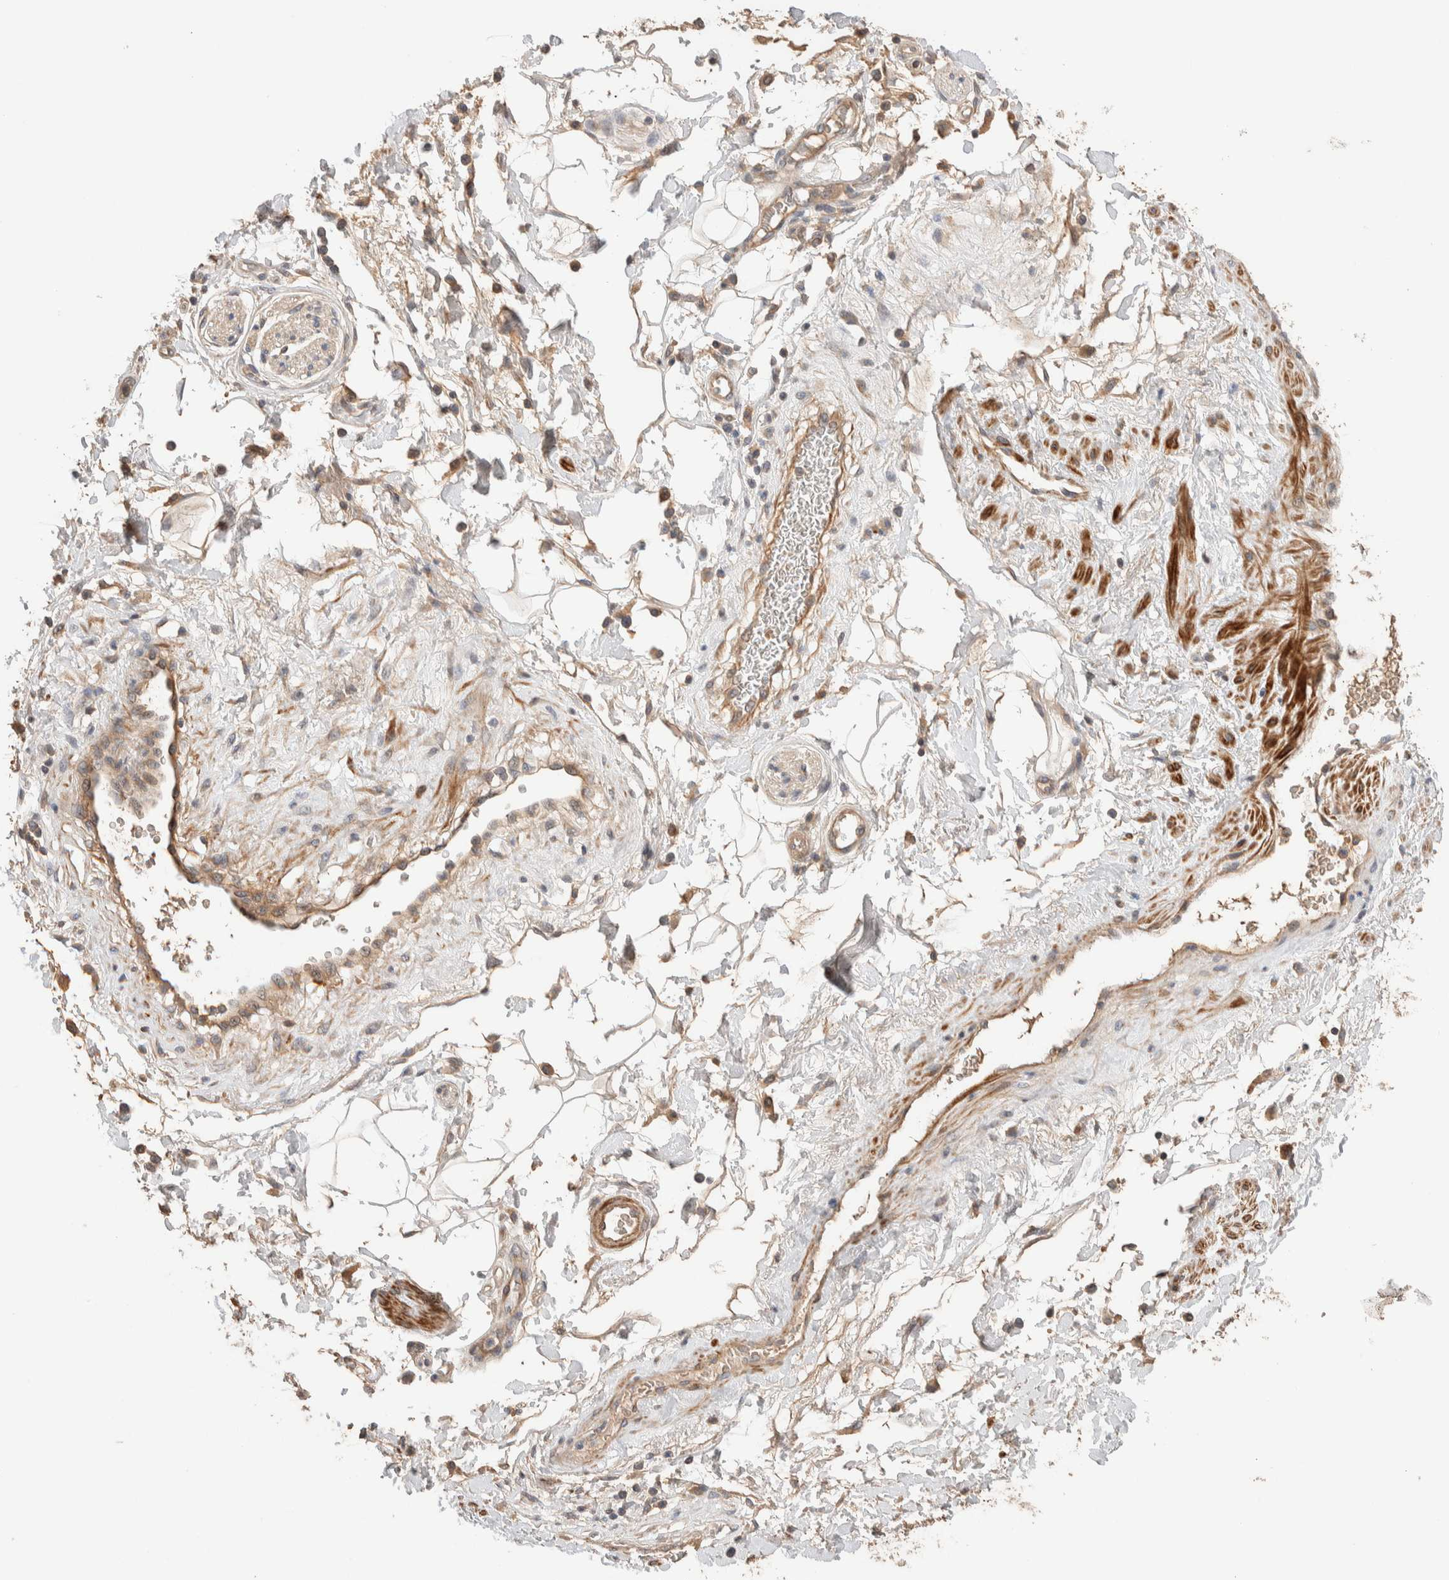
{"staining": {"intensity": "moderate", "quantity": ">75%", "location": "cytoplasmic/membranous"}, "tissue": "adipose tissue", "cell_type": "Adipocytes", "image_type": "normal", "snomed": [{"axis": "morphology", "description": "Normal tissue, NOS"}, {"axis": "topography", "description": "Soft tissue"}, {"axis": "topography", "description": "Peripheral nerve tissue"}], "caption": "Protein positivity by immunohistochemistry (IHC) reveals moderate cytoplasmic/membranous expression in approximately >75% of adipocytes in unremarkable adipose tissue. (Brightfield microscopy of DAB IHC at high magnification).", "gene": "WDR91", "patient": {"sex": "female", "age": 71}}